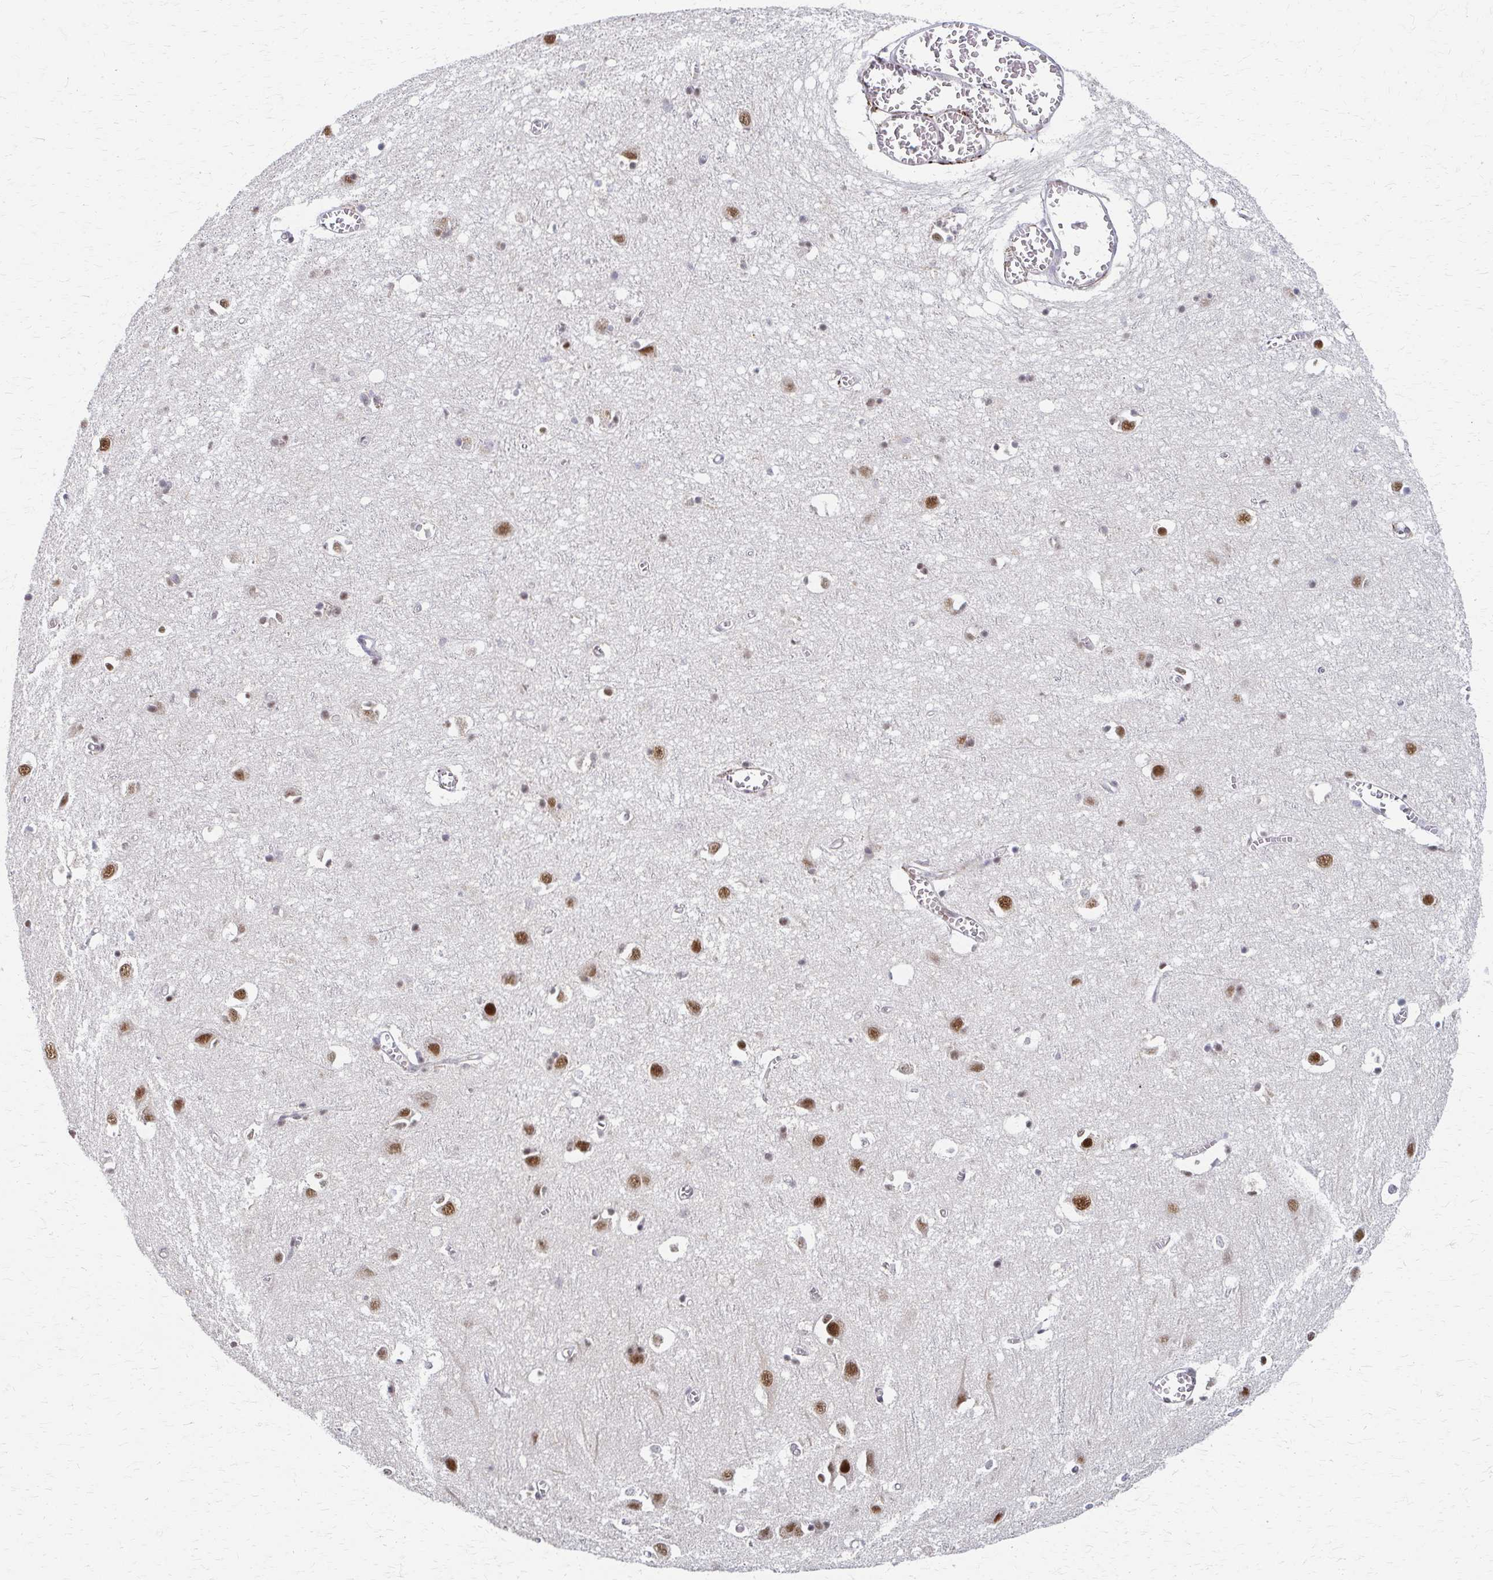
{"staining": {"intensity": "negative", "quantity": "none", "location": "none"}, "tissue": "cerebral cortex", "cell_type": "Endothelial cells", "image_type": "normal", "snomed": [{"axis": "morphology", "description": "Normal tissue, NOS"}, {"axis": "topography", "description": "Cerebral cortex"}], "caption": "Immunohistochemical staining of unremarkable cerebral cortex displays no significant staining in endothelial cells. (DAB (3,3'-diaminobenzidine) IHC, high magnification).", "gene": "PSMD7", "patient": {"sex": "male", "age": 70}}